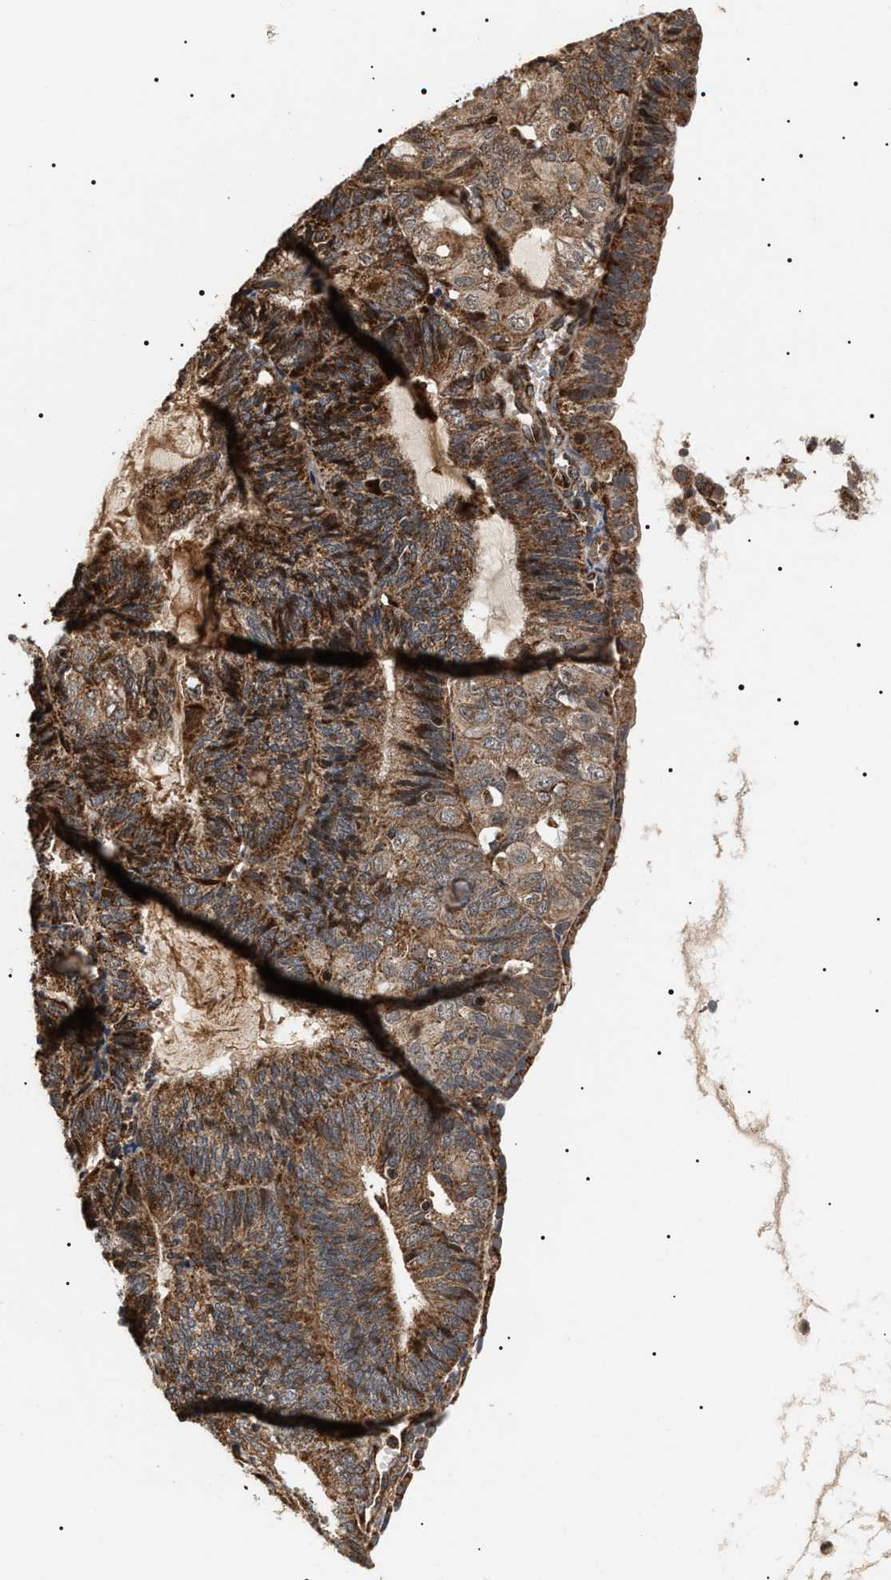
{"staining": {"intensity": "strong", "quantity": ">75%", "location": "cytoplasmic/membranous"}, "tissue": "endometrial cancer", "cell_type": "Tumor cells", "image_type": "cancer", "snomed": [{"axis": "morphology", "description": "Adenocarcinoma, NOS"}, {"axis": "topography", "description": "Endometrium"}], "caption": "An immunohistochemistry photomicrograph of neoplastic tissue is shown. Protein staining in brown shows strong cytoplasmic/membranous positivity in endometrial adenocarcinoma within tumor cells.", "gene": "ZBTB26", "patient": {"sex": "female", "age": 81}}